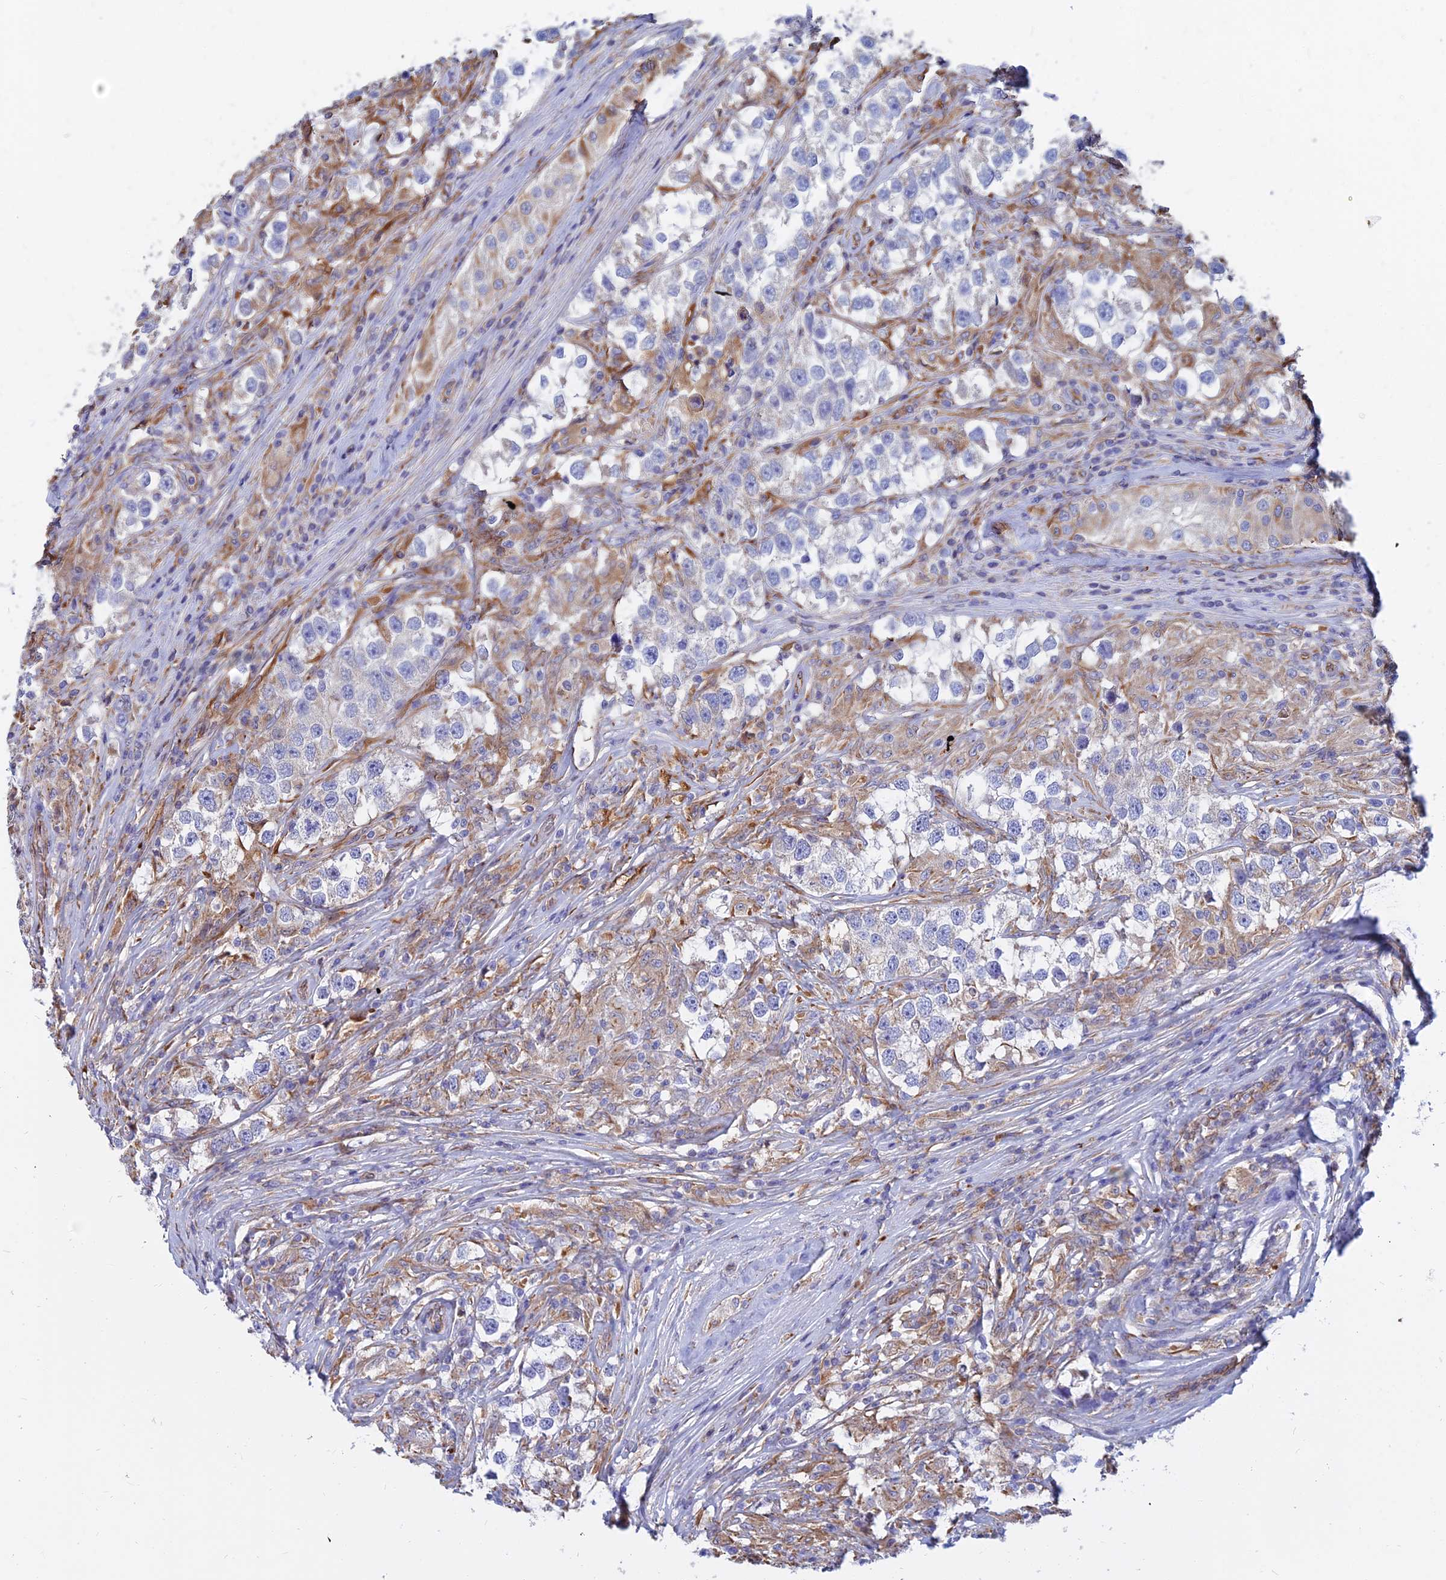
{"staining": {"intensity": "negative", "quantity": "none", "location": "none"}, "tissue": "testis cancer", "cell_type": "Tumor cells", "image_type": "cancer", "snomed": [{"axis": "morphology", "description": "Seminoma, NOS"}, {"axis": "topography", "description": "Testis"}], "caption": "Immunohistochemistry micrograph of human testis cancer stained for a protein (brown), which exhibits no positivity in tumor cells. (Brightfield microscopy of DAB (3,3'-diaminobenzidine) immunohistochemistry at high magnification).", "gene": "CDK18", "patient": {"sex": "male", "age": 46}}